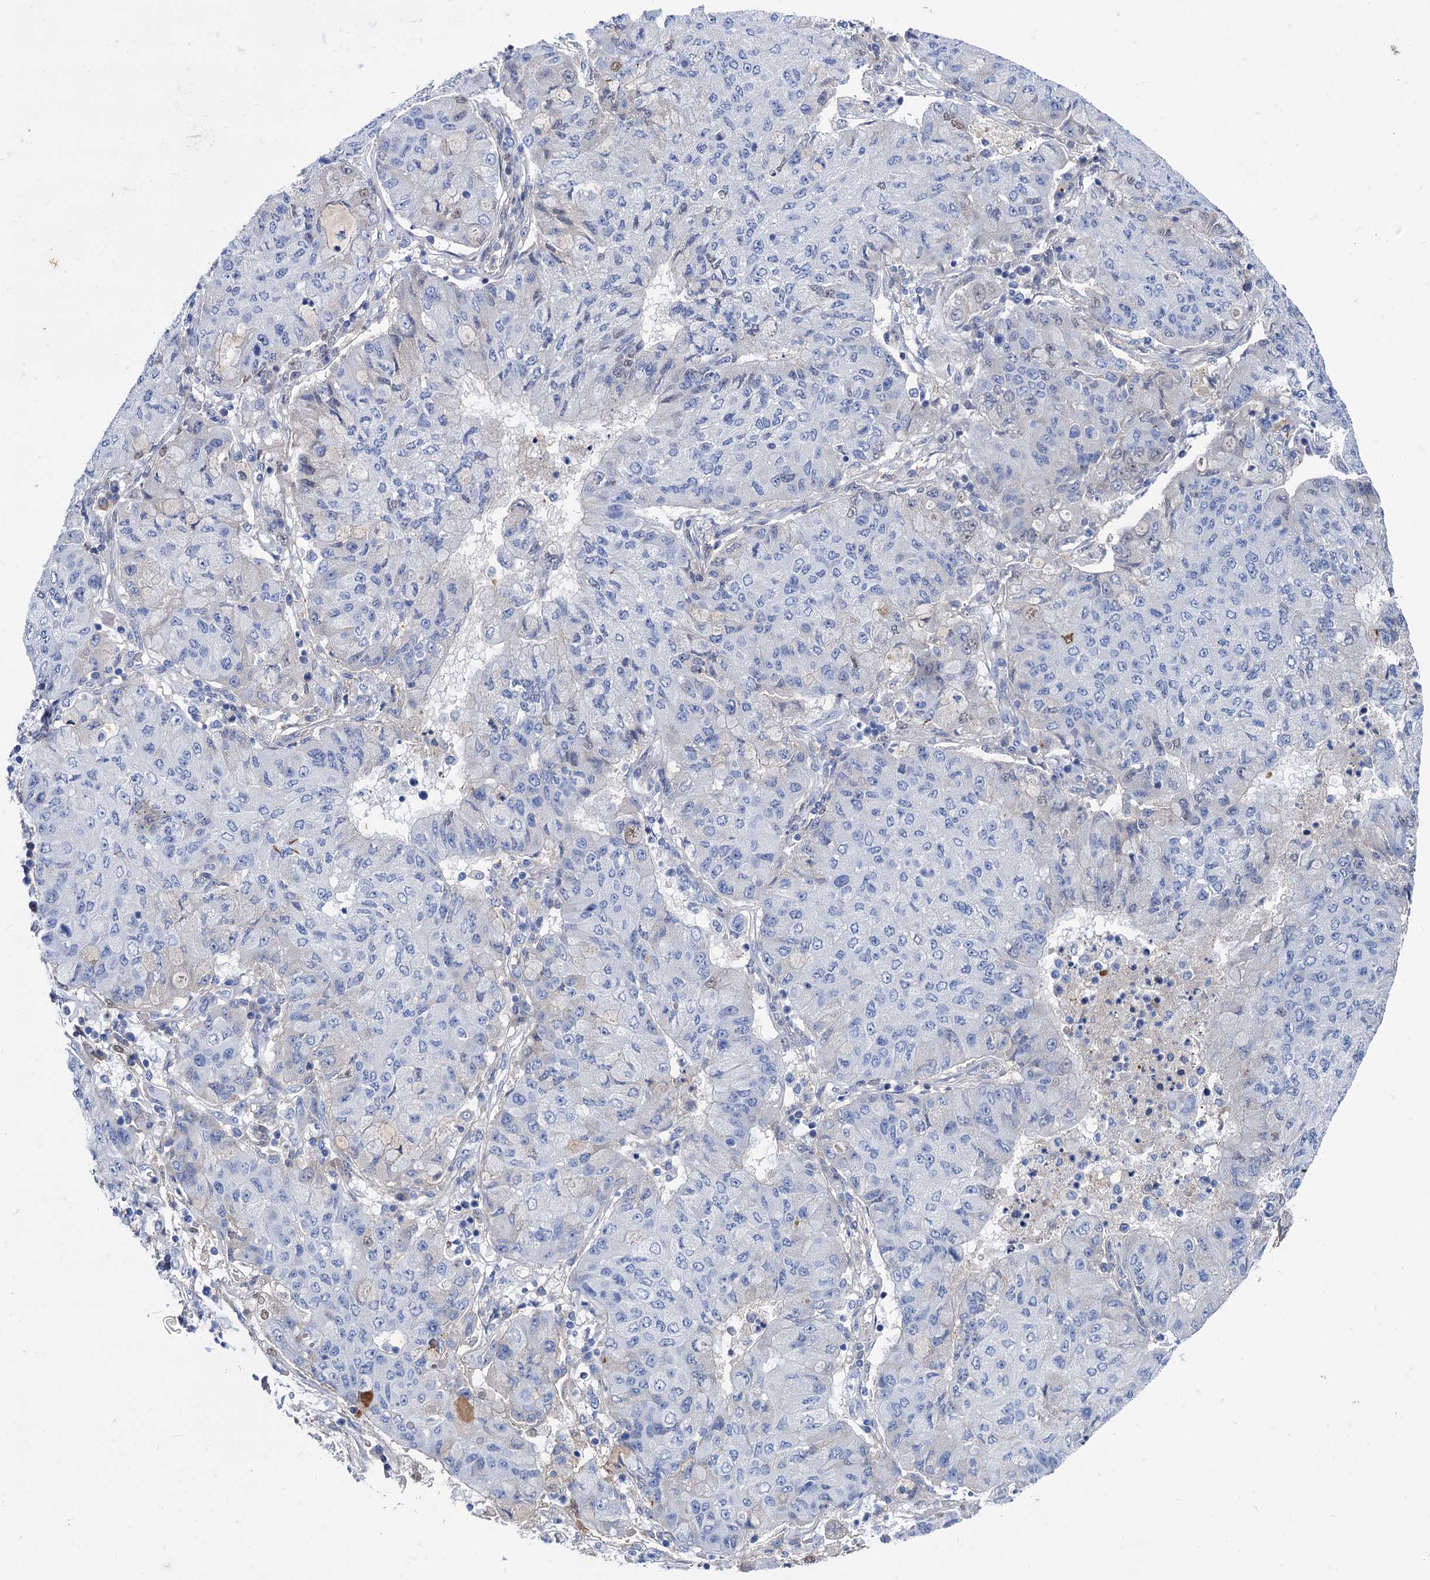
{"staining": {"intensity": "negative", "quantity": "none", "location": "none"}, "tissue": "lung cancer", "cell_type": "Tumor cells", "image_type": "cancer", "snomed": [{"axis": "morphology", "description": "Squamous cell carcinoma, NOS"}, {"axis": "topography", "description": "Lung"}], "caption": "Immunohistochemistry (IHC) of lung cancer (squamous cell carcinoma) exhibits no staining in tumor cells.", "gene": "TMEM72", "patient": {"sex": "male", "age": 74}}